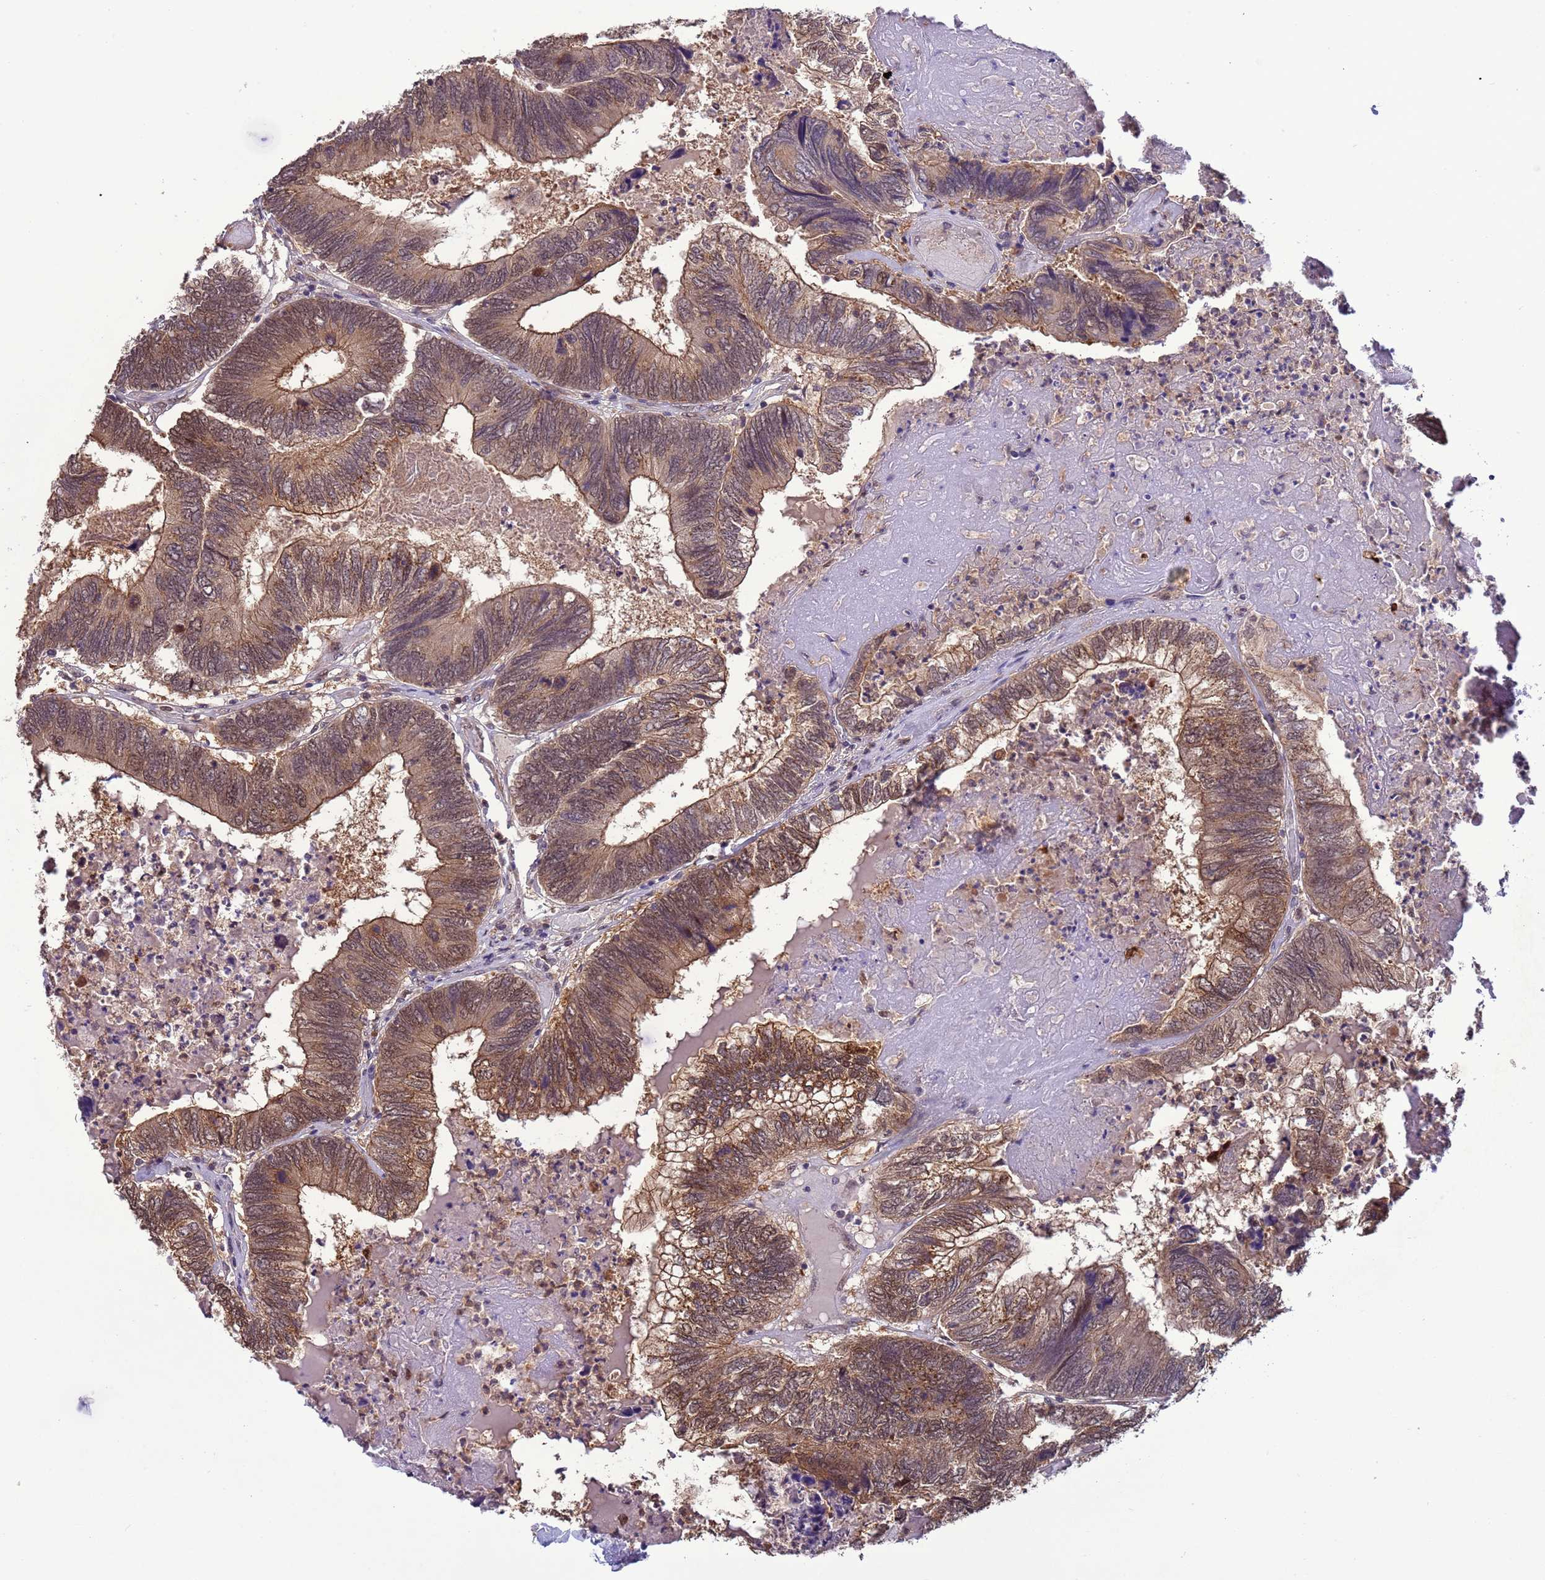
{"staining": {"intensity": "moderate", "quantity": ">75%", "location": "cytoplasmic/membranous,nuclear"}, "tissue": "colorectal cancer", "cell_type": "Tumor cells", "image_type": "cancer", "snomed": [{"axis": "morphology", "description": "Adenocarcinoma, NOS"}, {"axis": "topography", "description": "Colon"}], "caption": "This is a micrograph of immunohistochemistry (IHC) staining of colorectal cancer, which shows moderate staining in the cytoplasmic/membranous and nuclear of tumor cells.", "gene": "ZBTB5", "patient": {"sex": "female", "age": 67}}